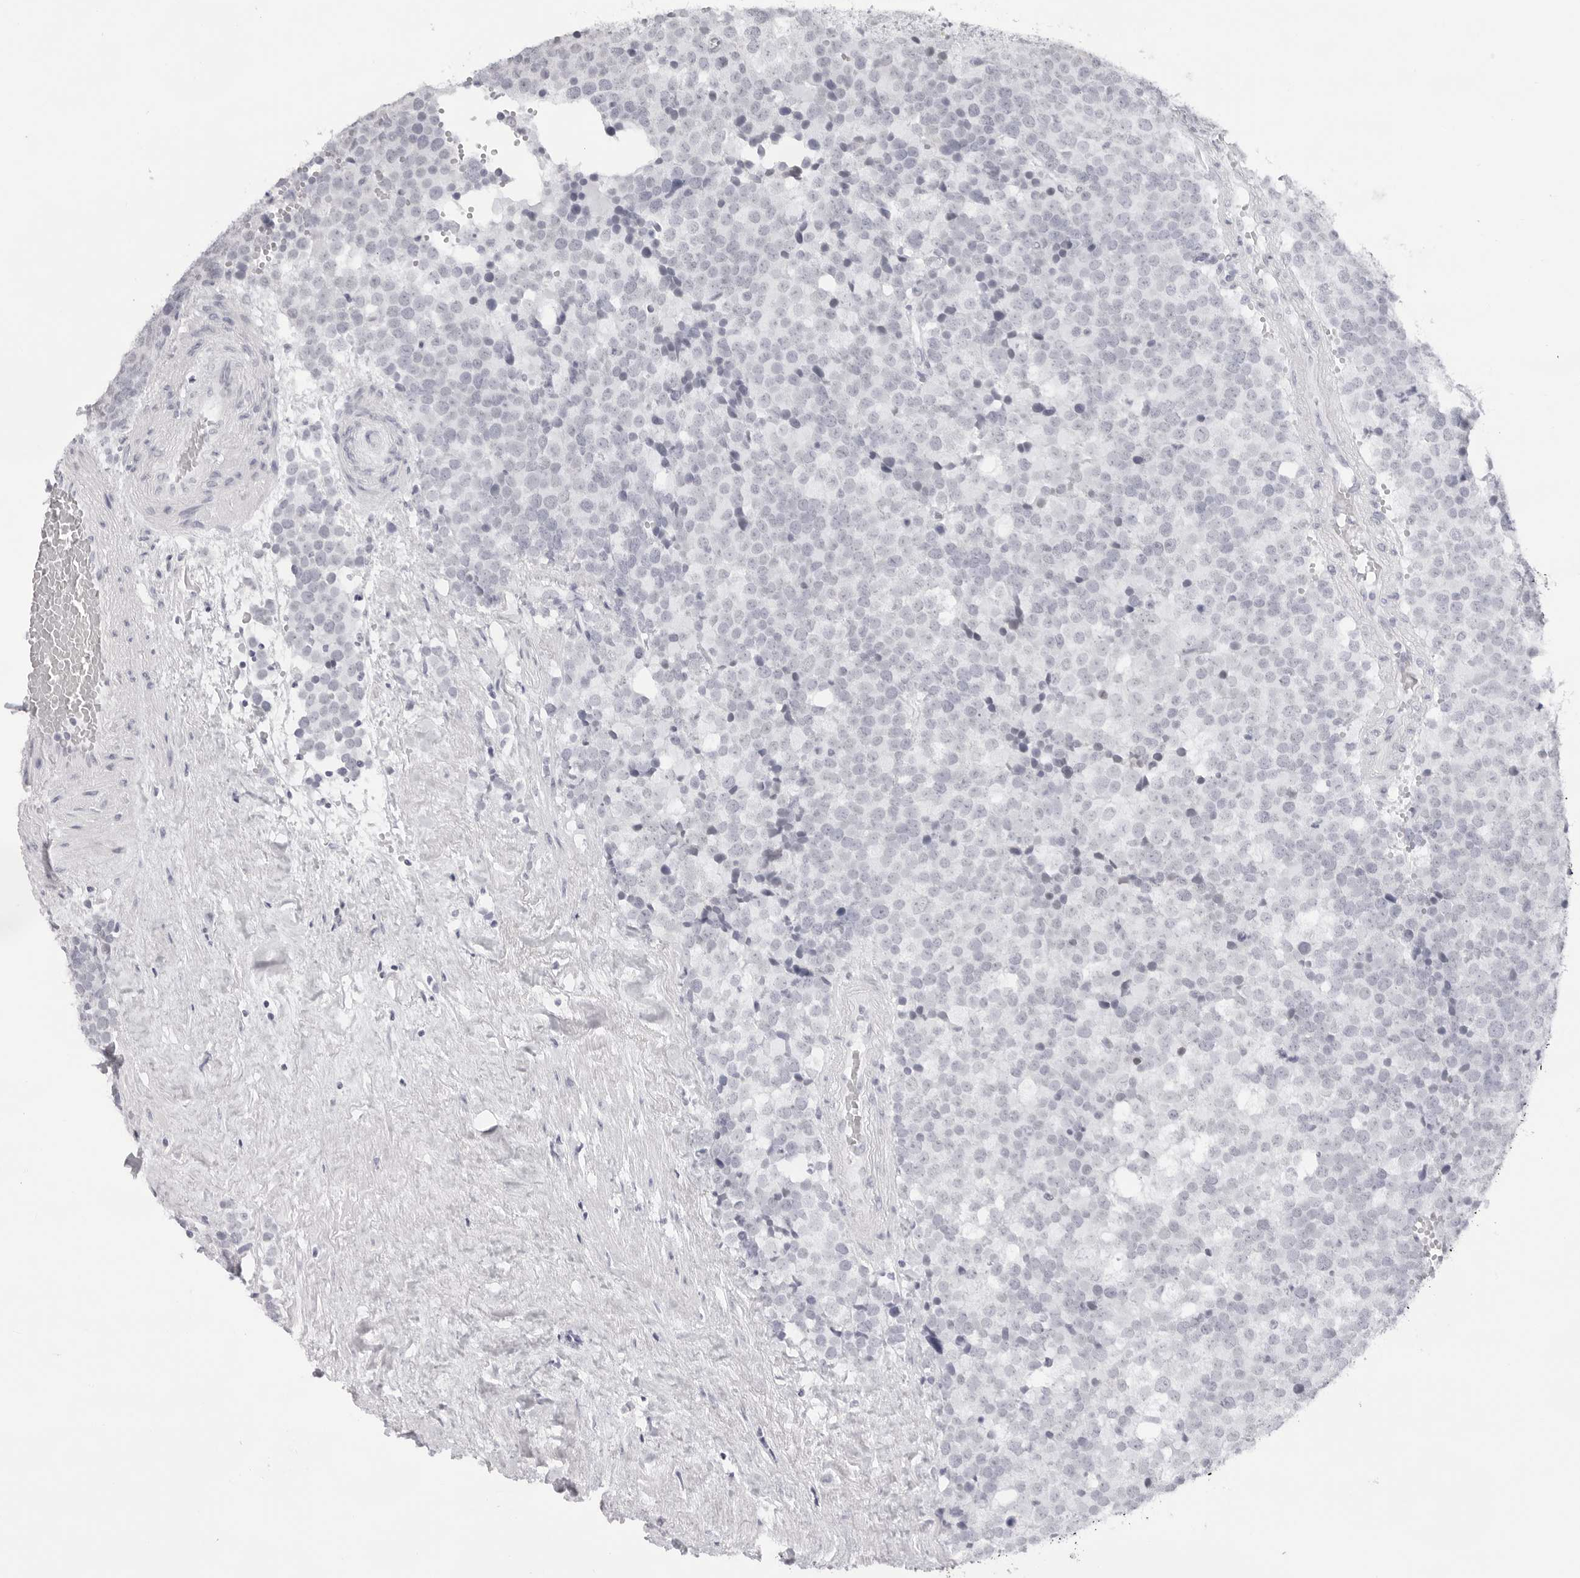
{"staining": {"intensity": "negative", "quantity": "none", "location": "none"}, "tissue": "testis cancer", "cell_type": "Tumor cells", "image_type": "cancer", "snomed": [{"axis": "morphology", "description": "Seminoma, NOS"}, {"axis": "topography", "description": "Testis"}], "caption": "The micrograph displays no significant staining in tumor cells of testis cancer.", "gene": "KLK12", "patient": {"sex": "male", "age": 71}}